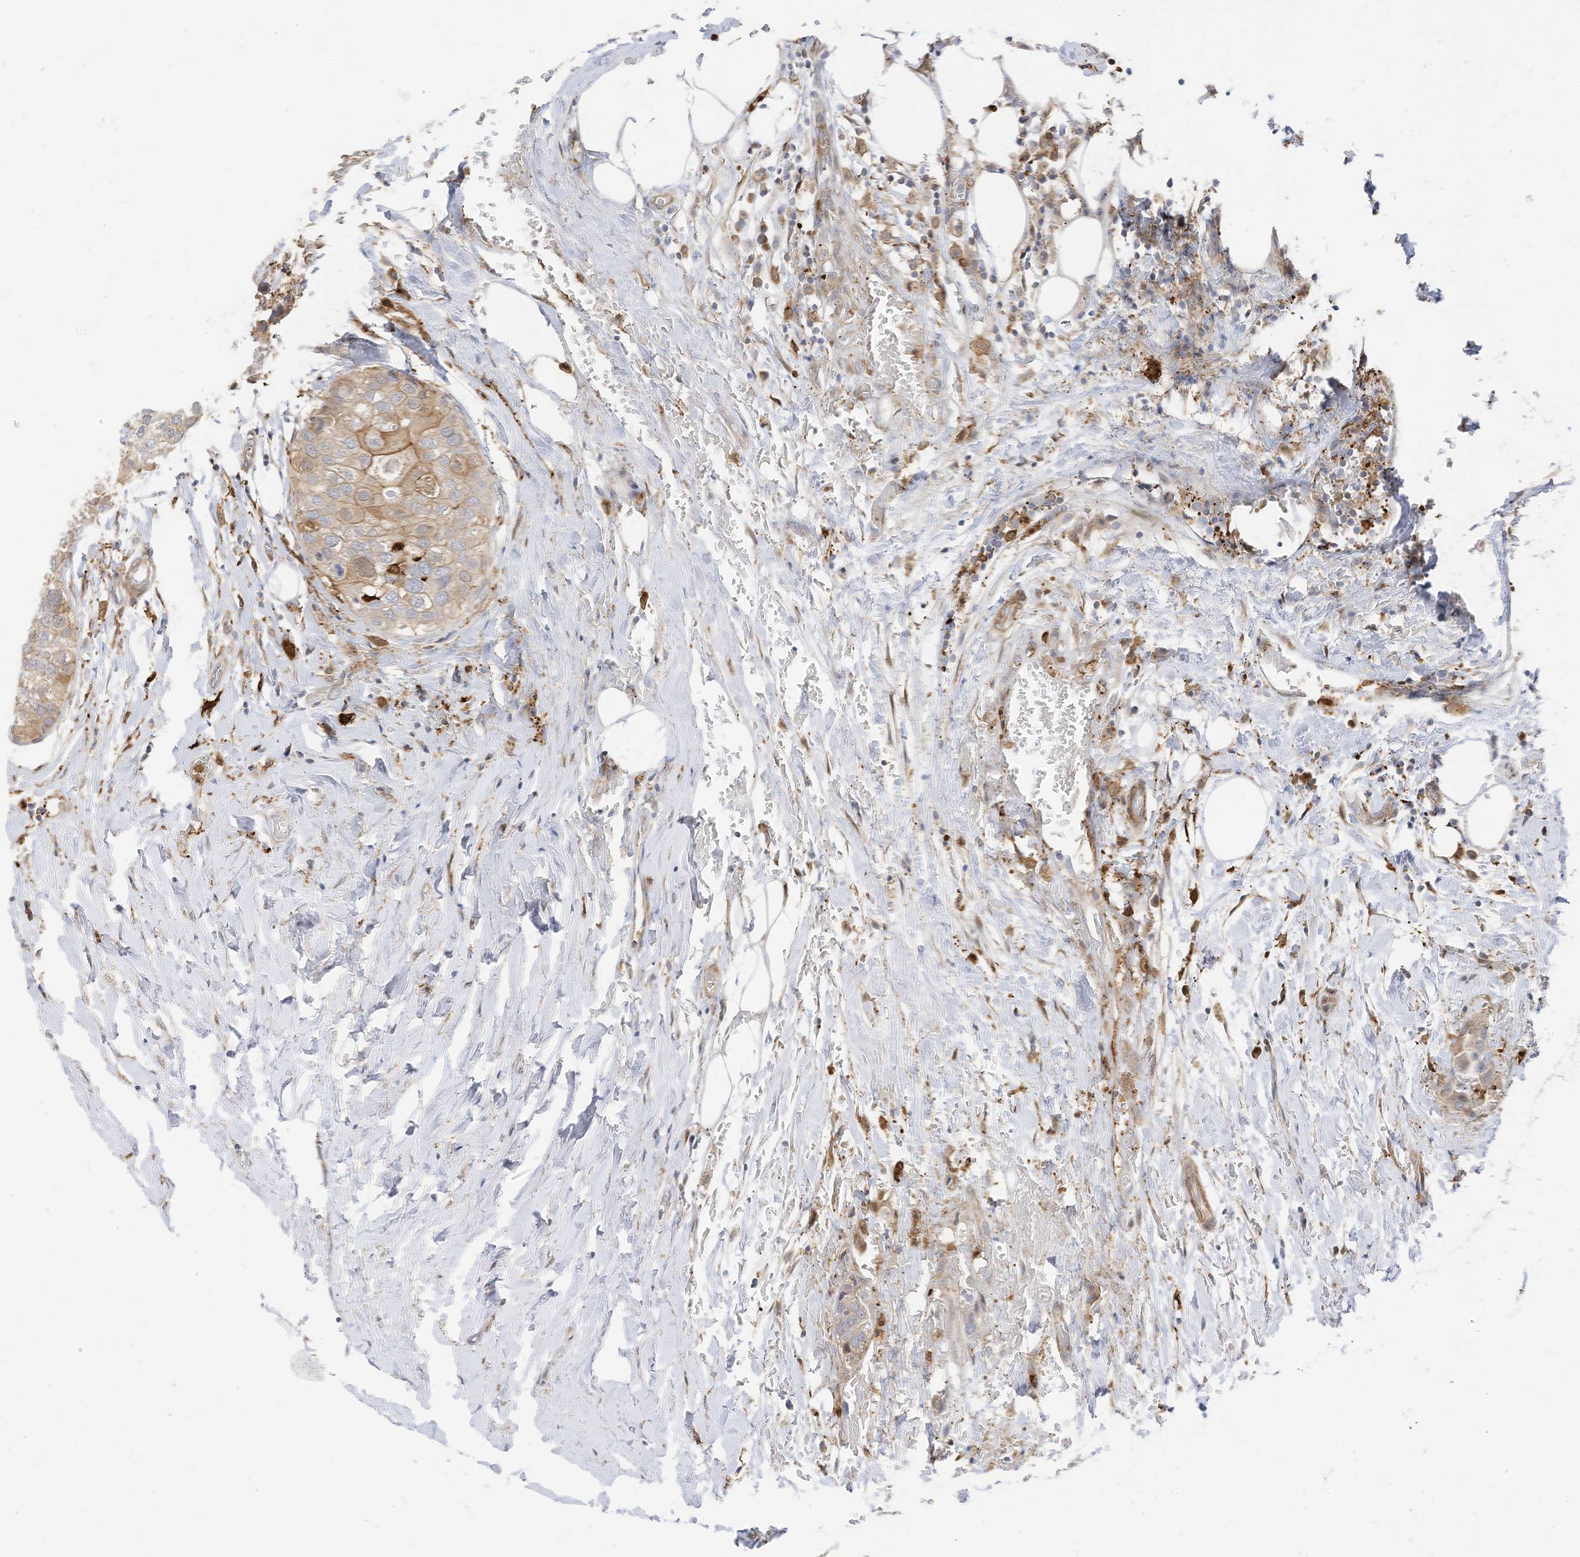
{"staining": {"intensity": "weak", "quantity": "25%-75%", "location": "cytoplasmic/membranous"}, "tissue": "urothelial cancer", "cell_type": "Tumor cells", "image_type": "cancer", "snomed": [{"axis": "morphology", "description": "Urothelial carcinoma, High grade"}, {"axis": "topography", "description": "Urinary bladder"}], "caption": "IHC histopathology image of human high-grade urothelial carcinoma stained for a protein (brown), which demonstrates low levels of weak cytoplasmic/membranous positivity in approximately 25%-75% of tumor cells.", "gene": "ATP13A1", "patient": {"sex": "male", "age": 64}}